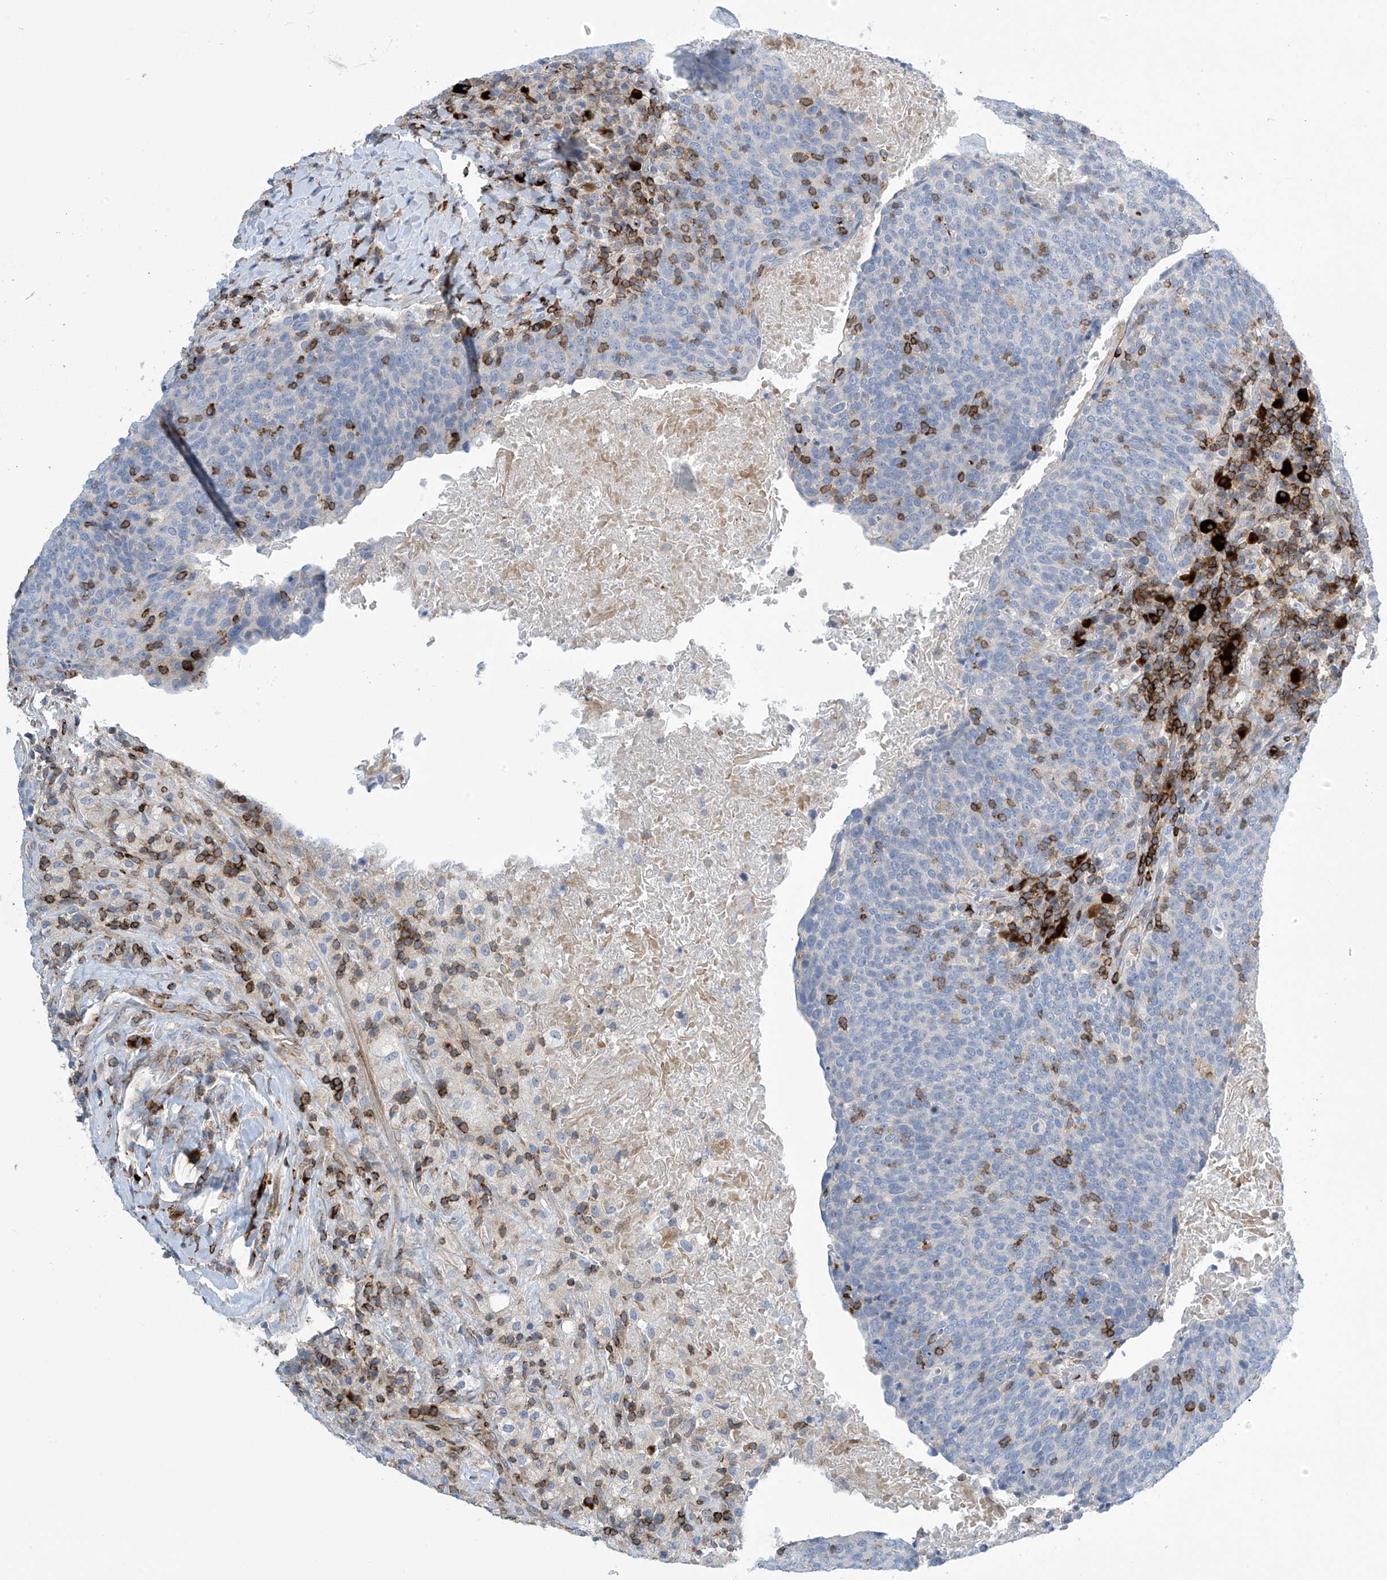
{"staining": {"intensity": "negative", "quantity": "none", "location": "none"}, "tissue": "head and neck cancer", "cell_type": "Tumor cells", "image_type": "cancer", "snomed": [{"axis": "morphology", "description": "Squamous cell carcinoma, NOS"}, {"axis": "morphology", "description": "Squamous cell carcinoma, metastatic, NOS"}, {"axis": "topography", "description": "Lymph node"}, {"axis": "topography", "description": "Head-Neck"}], "caption": "DAB (3,3'-diaminobenzidine) immunohistochemical staining of human head and neck squamous cell carcinoma displays no significant expression in tumor cells.", "gene": "IBA57", "patient": {"sex": "male", "age": 62}}